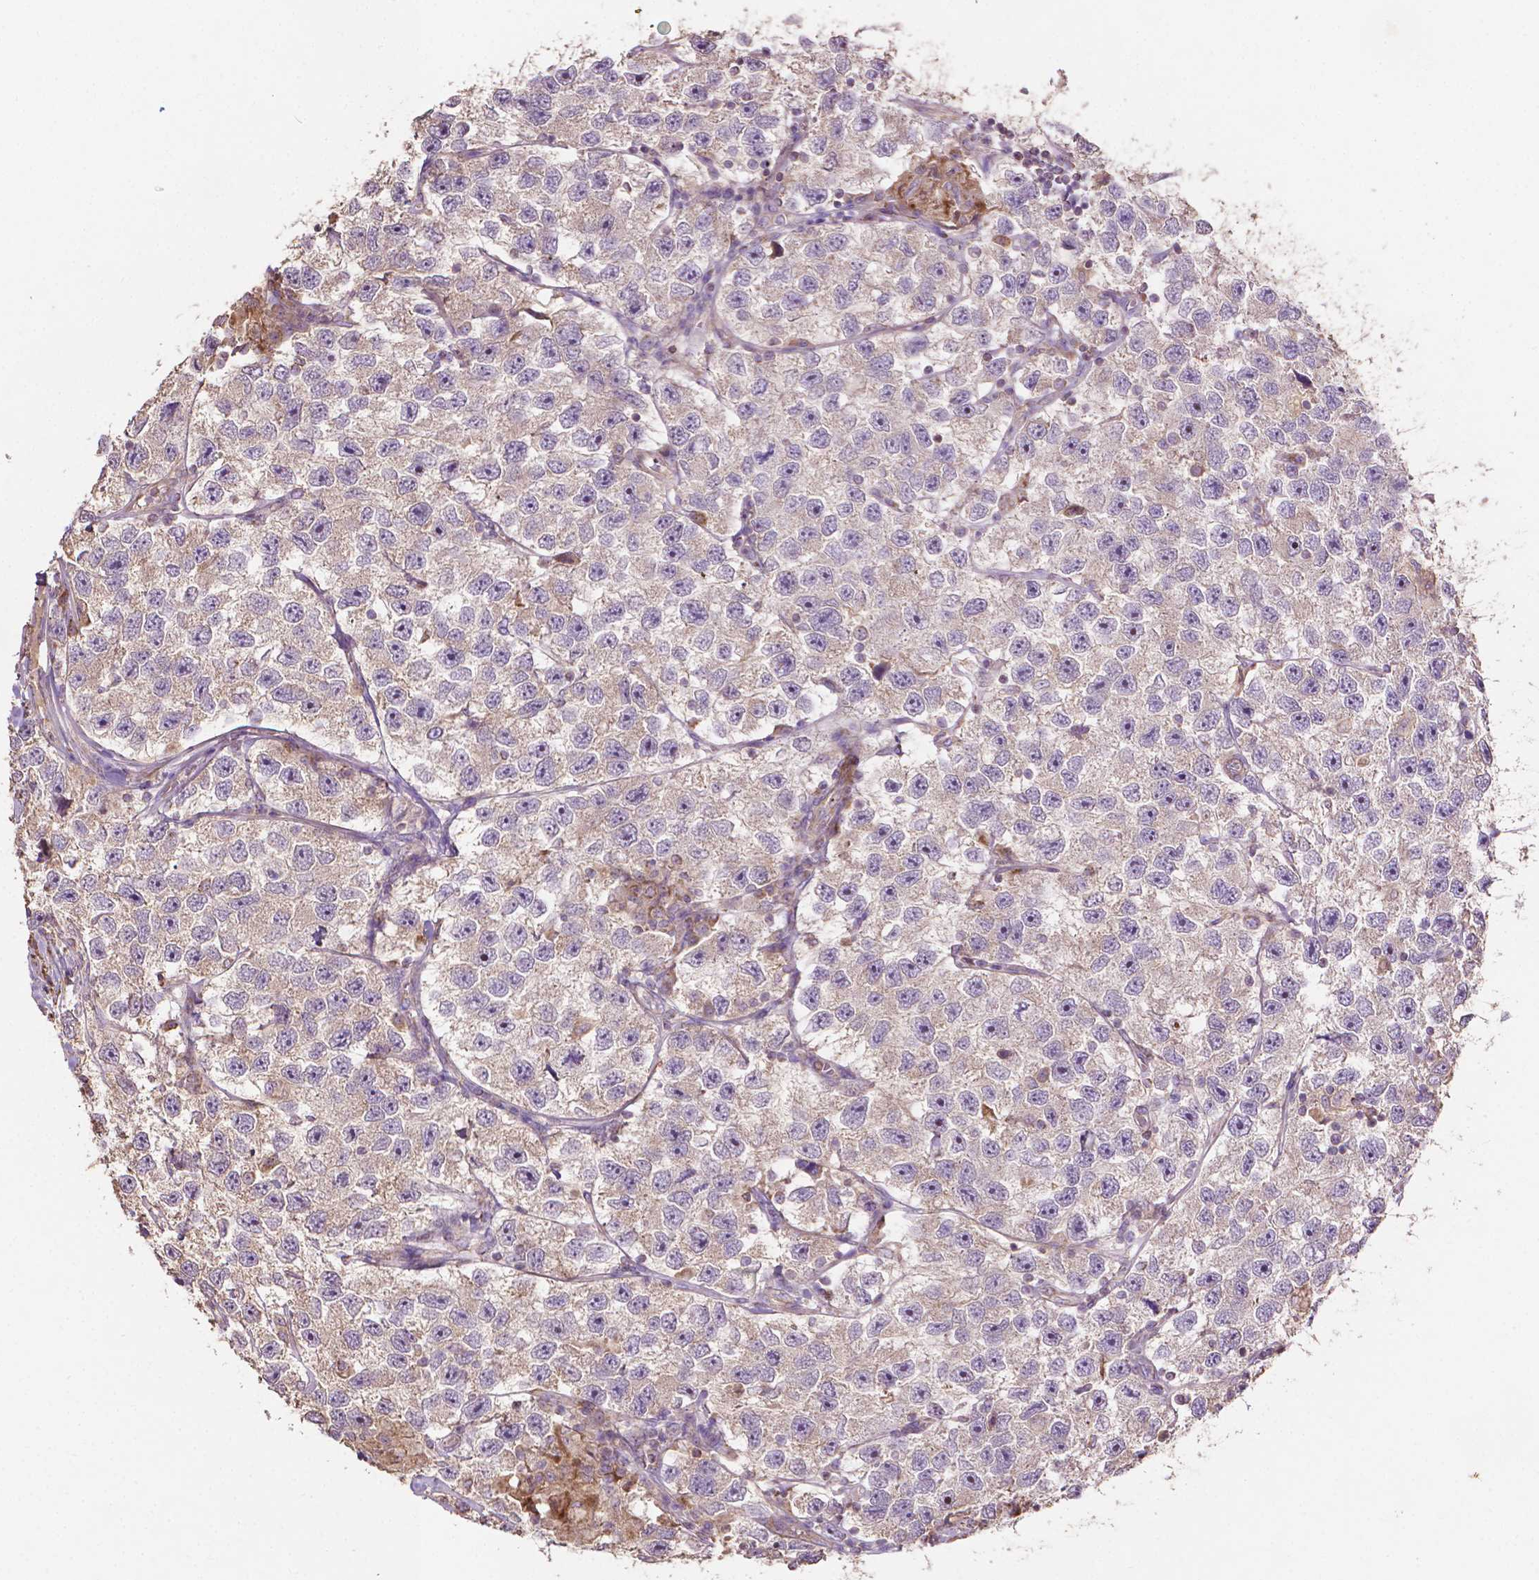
{"staining": {"intensity": "weak", "quantity": "<25%", "location": "cytoplasmic/membranous"}, "tissue": "testis cancer", "cell_type": "Tumor cells", "image_type": "cancer", "snomed": [{"axis": "morphology", "description": "Seminoma, NOS"}, {"axis": "topography", "description": "Testis"}], "caption": "Photomicrograph shows no protein expression in tumor cells of testis cancer (seminoma) tissue. (Stains: DAB IHC with hematoxylin counter stain, Microscopy: brightfield microscopy at high magnification).", "gene": "LRR1", "patient": {"sex": "male", "age": 26}}